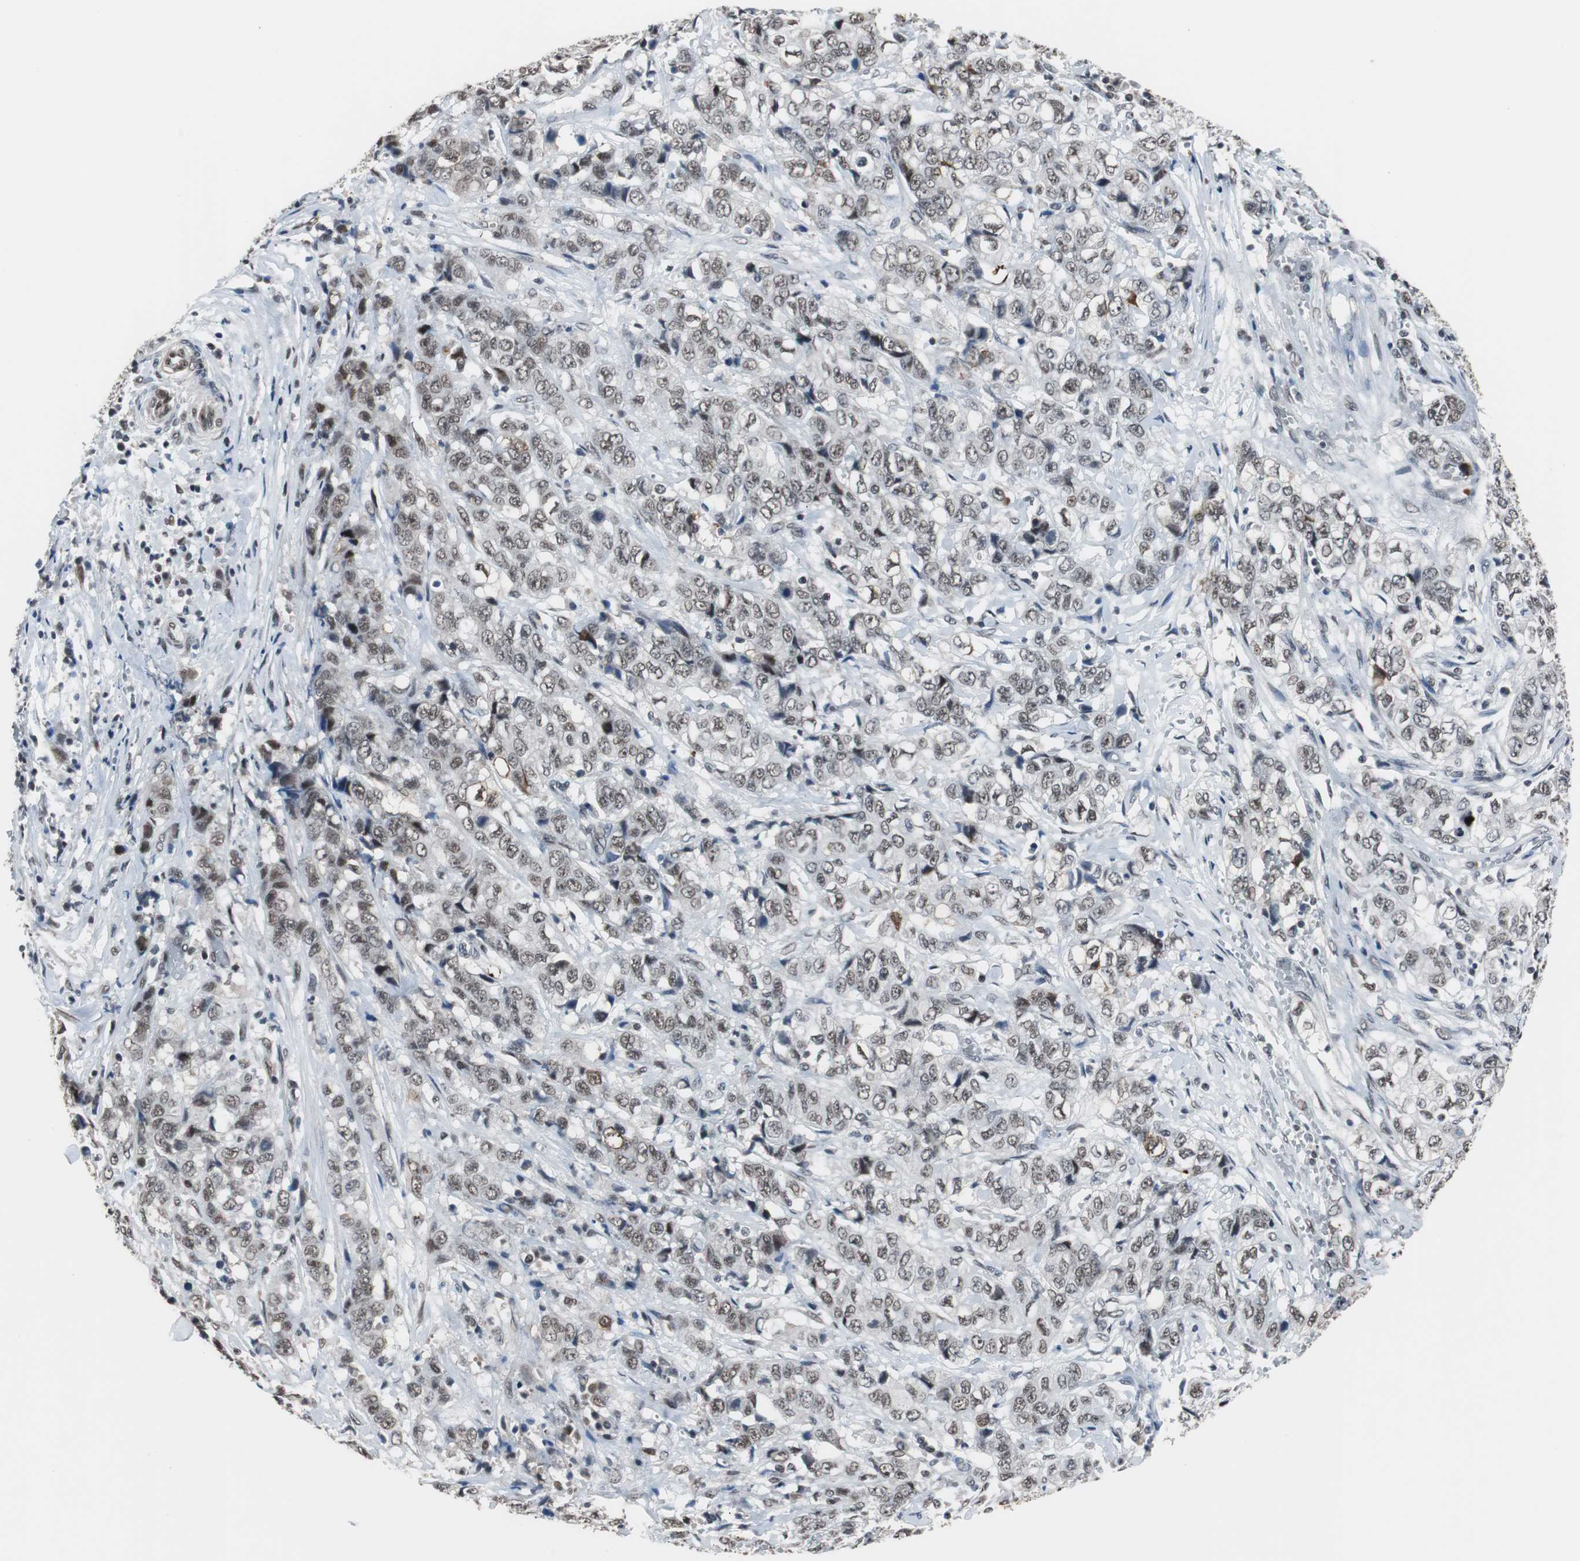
{"staining": {"intensity": "moderate", "quantity": ">75%", "location": "nuclear"}, "tissue": "stomach cancer", "cell_type": "Tumor cells", "image_type": "cancer", "snomed": [{"axis": "morphology", "description": "Adenocarcinoma, NOS"}, {"axis": "topography", "description": "Stomach"}], "caption": "Moderate nuclear protein staining is identified in about >75% of tumor cells in stomach adenocarcinoma.", "gene": "TAF7", "patient": {"sex": "male", "age": 48}}